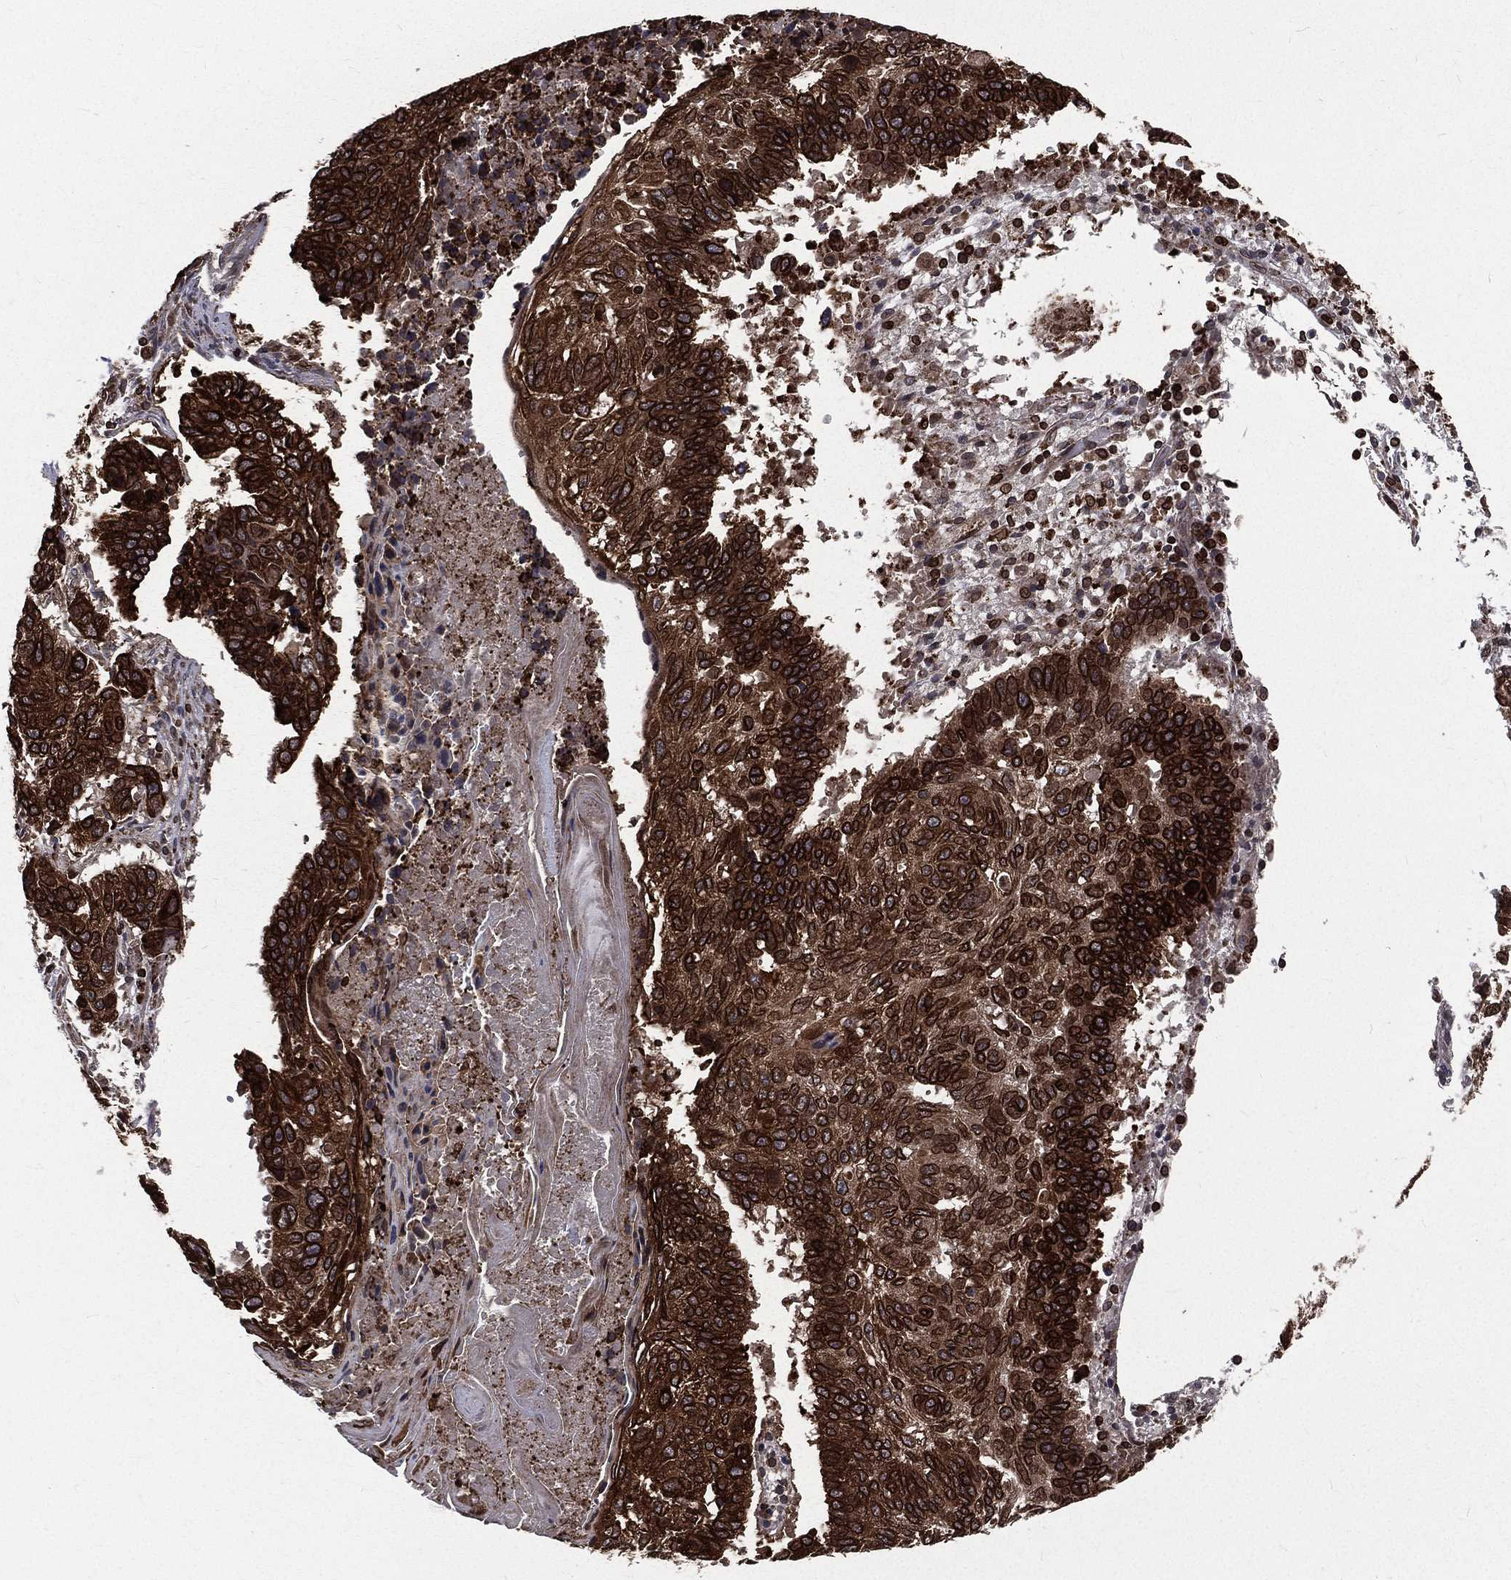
{"staining": {"intensity": "strong", "quantity": ">75%", "location": "cytoplasmic/membranous,nuclear"}, "tissue": "lung cancer", "cell_type": "Tumor cells", "image_type": "cancer", "snomed": [{"axis": "morphology", "description": "Squamous cell carcinoma, NOS"}, {"axis": "topography", "description": "Lung"}], "caption": "This histopathology image demonstrates immunohistochemistry staining of human lung squamous cell carcinoma, with high strong cytoplasmic/membranous and nuclear positivity in about >75% of tumor cells.", "gene": "LBR", "patient": {"sex": "male", "age": 73}}